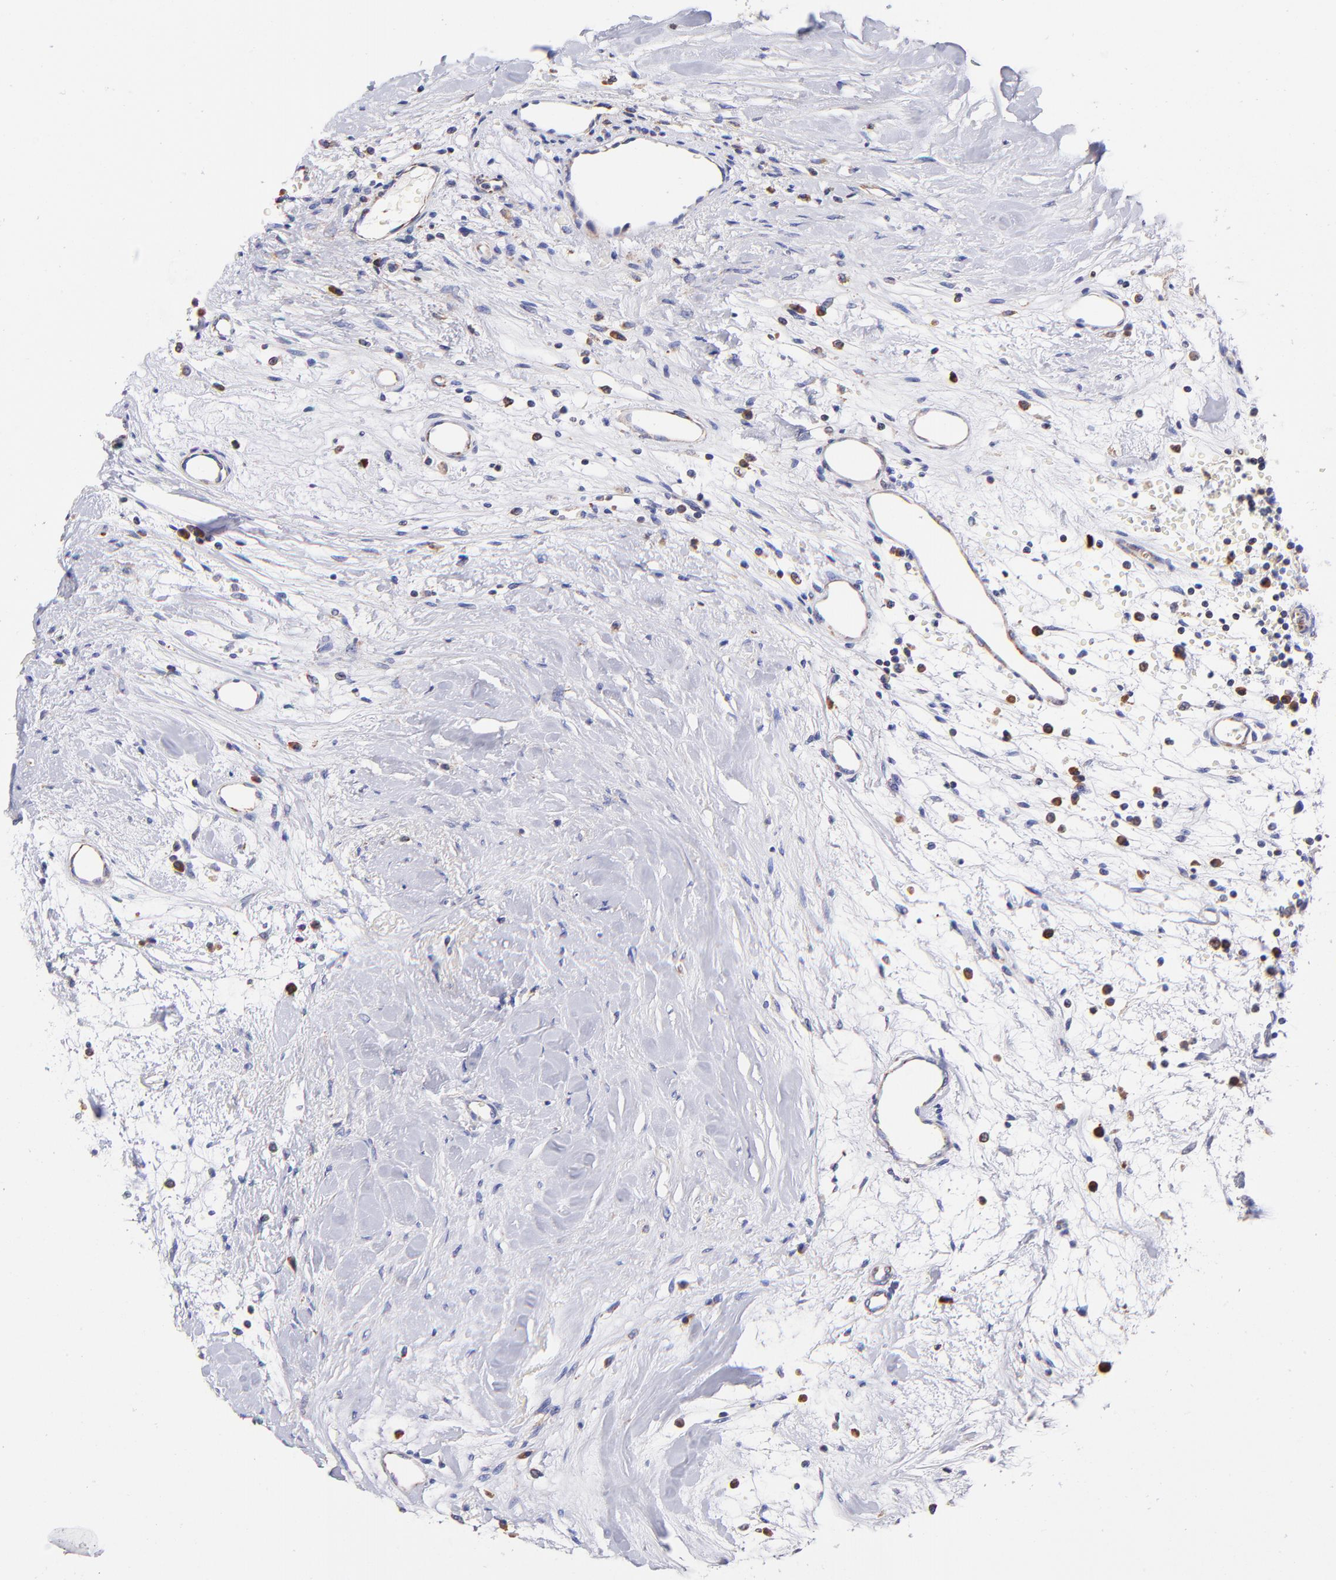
{"staining": {"intensity": "weak", "quantity": ">75%", "location": "cytoplasmic/membranous"}, "tissue": "renal cancer", "cell_type": "Tumor cells", "image_type": "cancer", "snomed": [{"axis": "morphology", "description": "Carcinoid, malignant, NOS"}, {"axis": "topography", "description": "Kidney"}], "caption": "Immunohistochemistry (IHC) image of neoplastic tissue: human renal cancer stained using IHC displays low levels of weak protein expression localized specifically in the cytoplasmic/membranous of tumor cells, appearing as a cytoplasmic/membranous brown color.", "gene": "PREX1", "patient": {"sex": "female", "age": 41}}